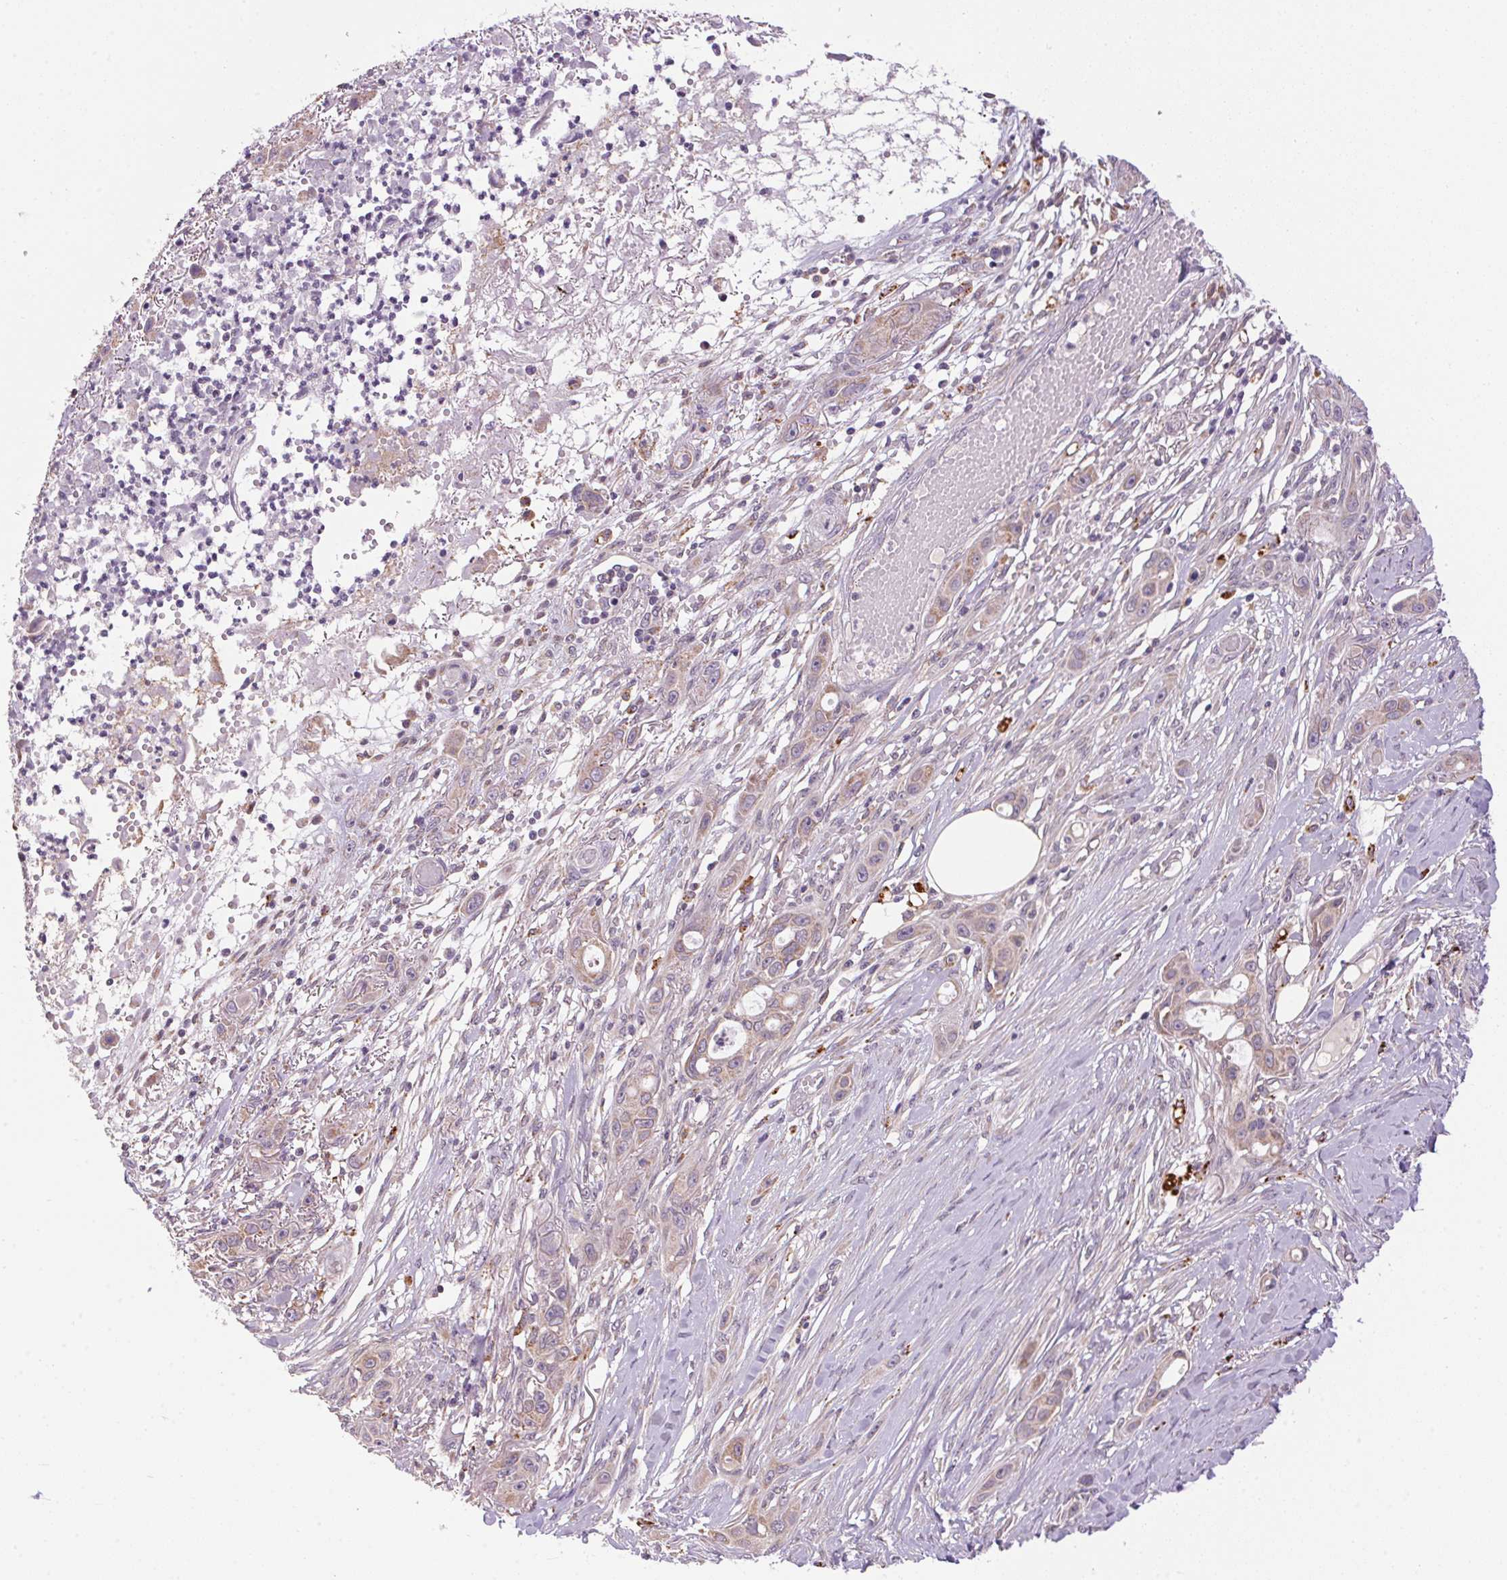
{"staining": {"intensity": "weak", "quantity": "<25%", "location": "cytoplasmic/membranous"}, "tissue": "skin cancer", "cell_type": "Tumor cells", "image_type": "cancer", "snomed": [{"axis": "morphology", "description": "Squamous cell carcinoma, NOS"}, {"axis": "topography", "description": "Skin"}], "caption": "There is no significant positivity in tumor cells of skin cancer (squamous cell carcinoma).", "gene": "ADH5", "patient": {"sex": "female", "age": 69}}